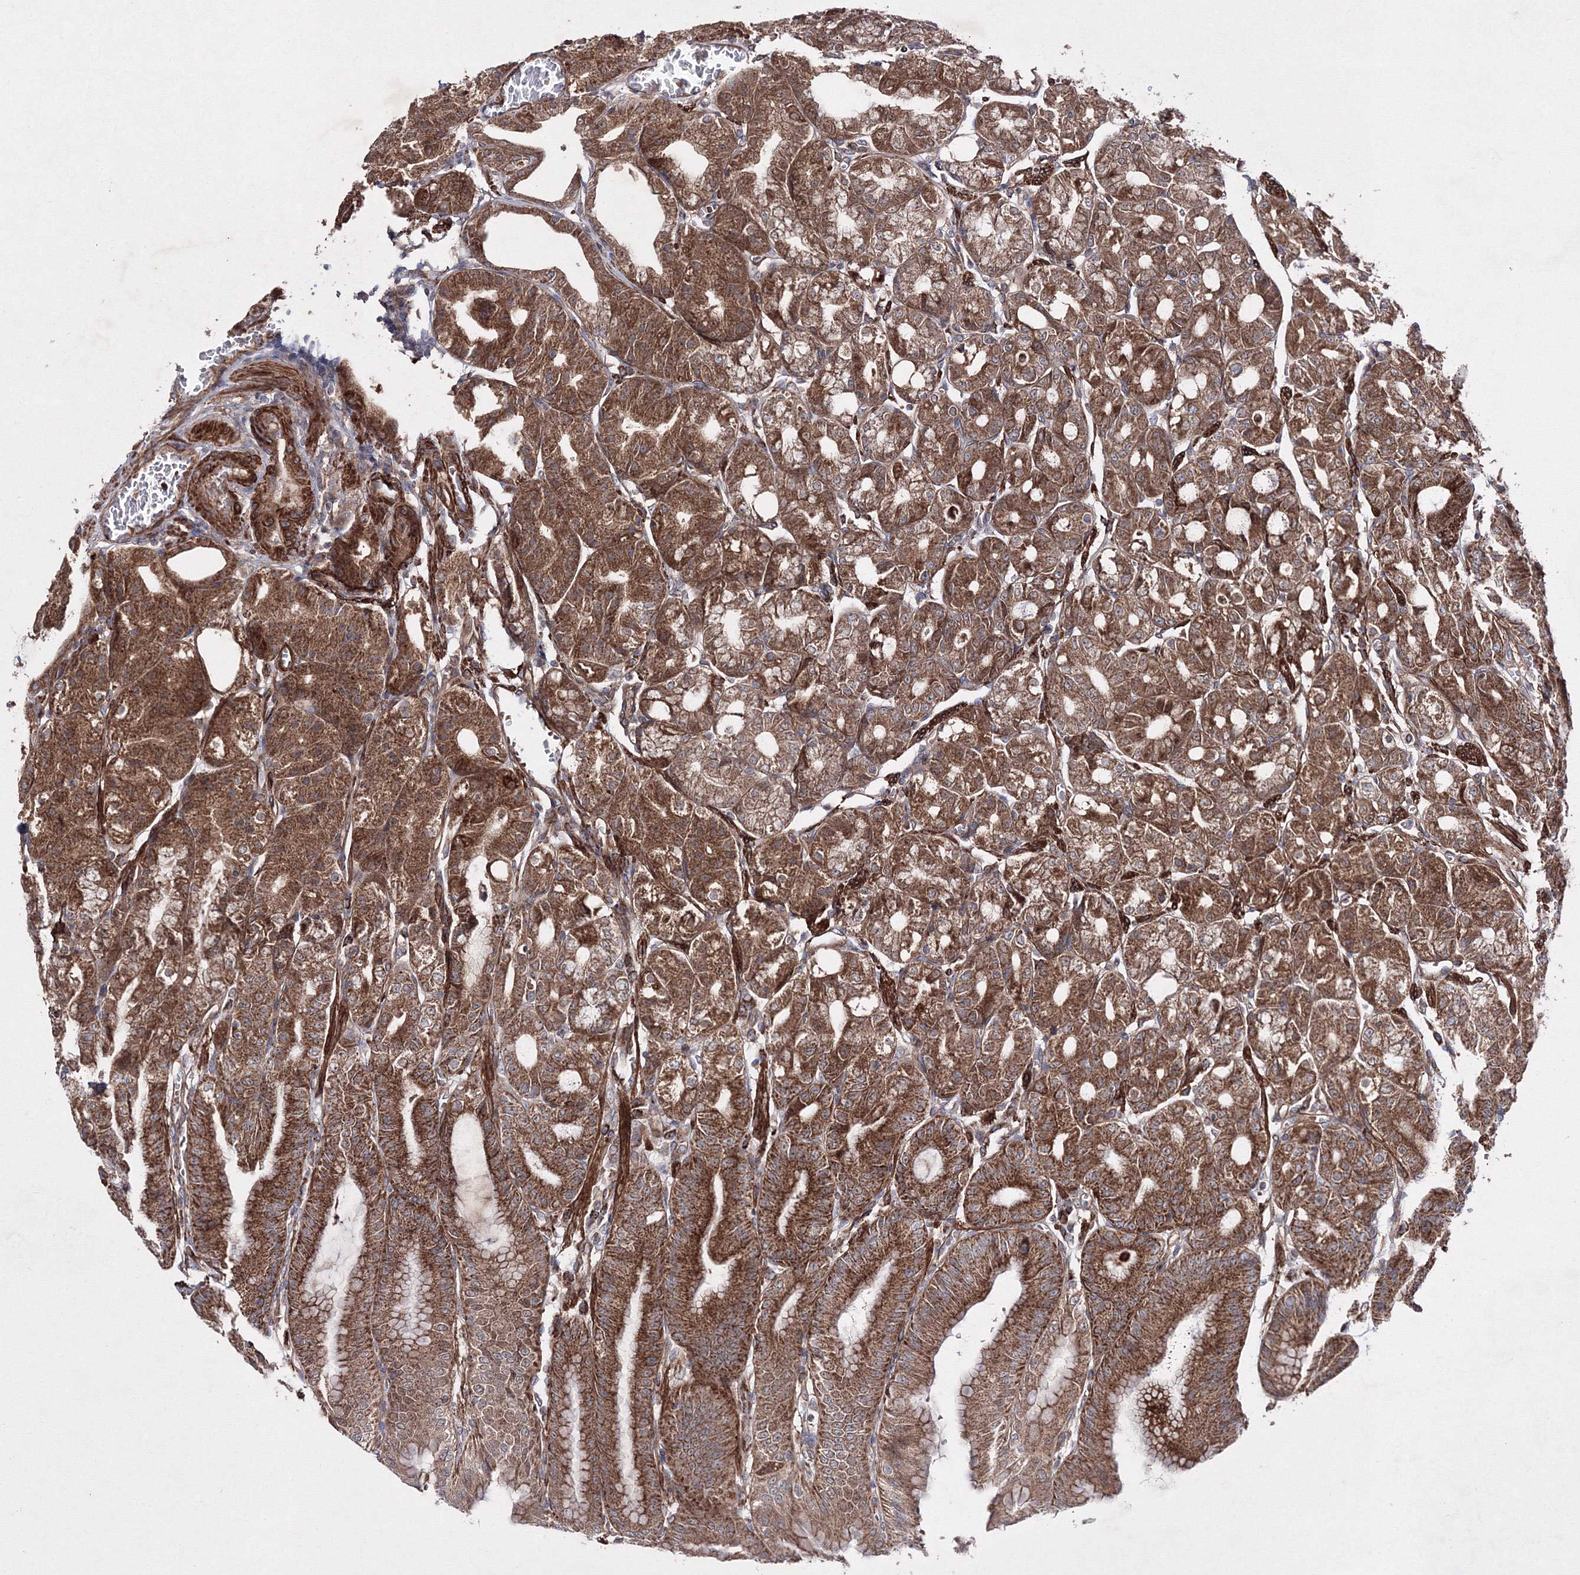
{"staining": {"intensity": "strong", "quantity": ">75%", "location": "cytoplasmic/membranous"}, "tissue": "stomach", "cell_type": "Glandular cells", "image_type": "normal", "snomed": [{"axis": "morphology", "description": "Normal tissue, NOS"}, {"axis": "topography", "description": "Stomach, lower"}], "caption": "Stomach stained for a protein (brown) reveals strong cytoplasmic/membranous positive staining in approximately >75% of glandular cells.", "gene": "GFM1", "patient": {"sex": "male", "age": 71}}